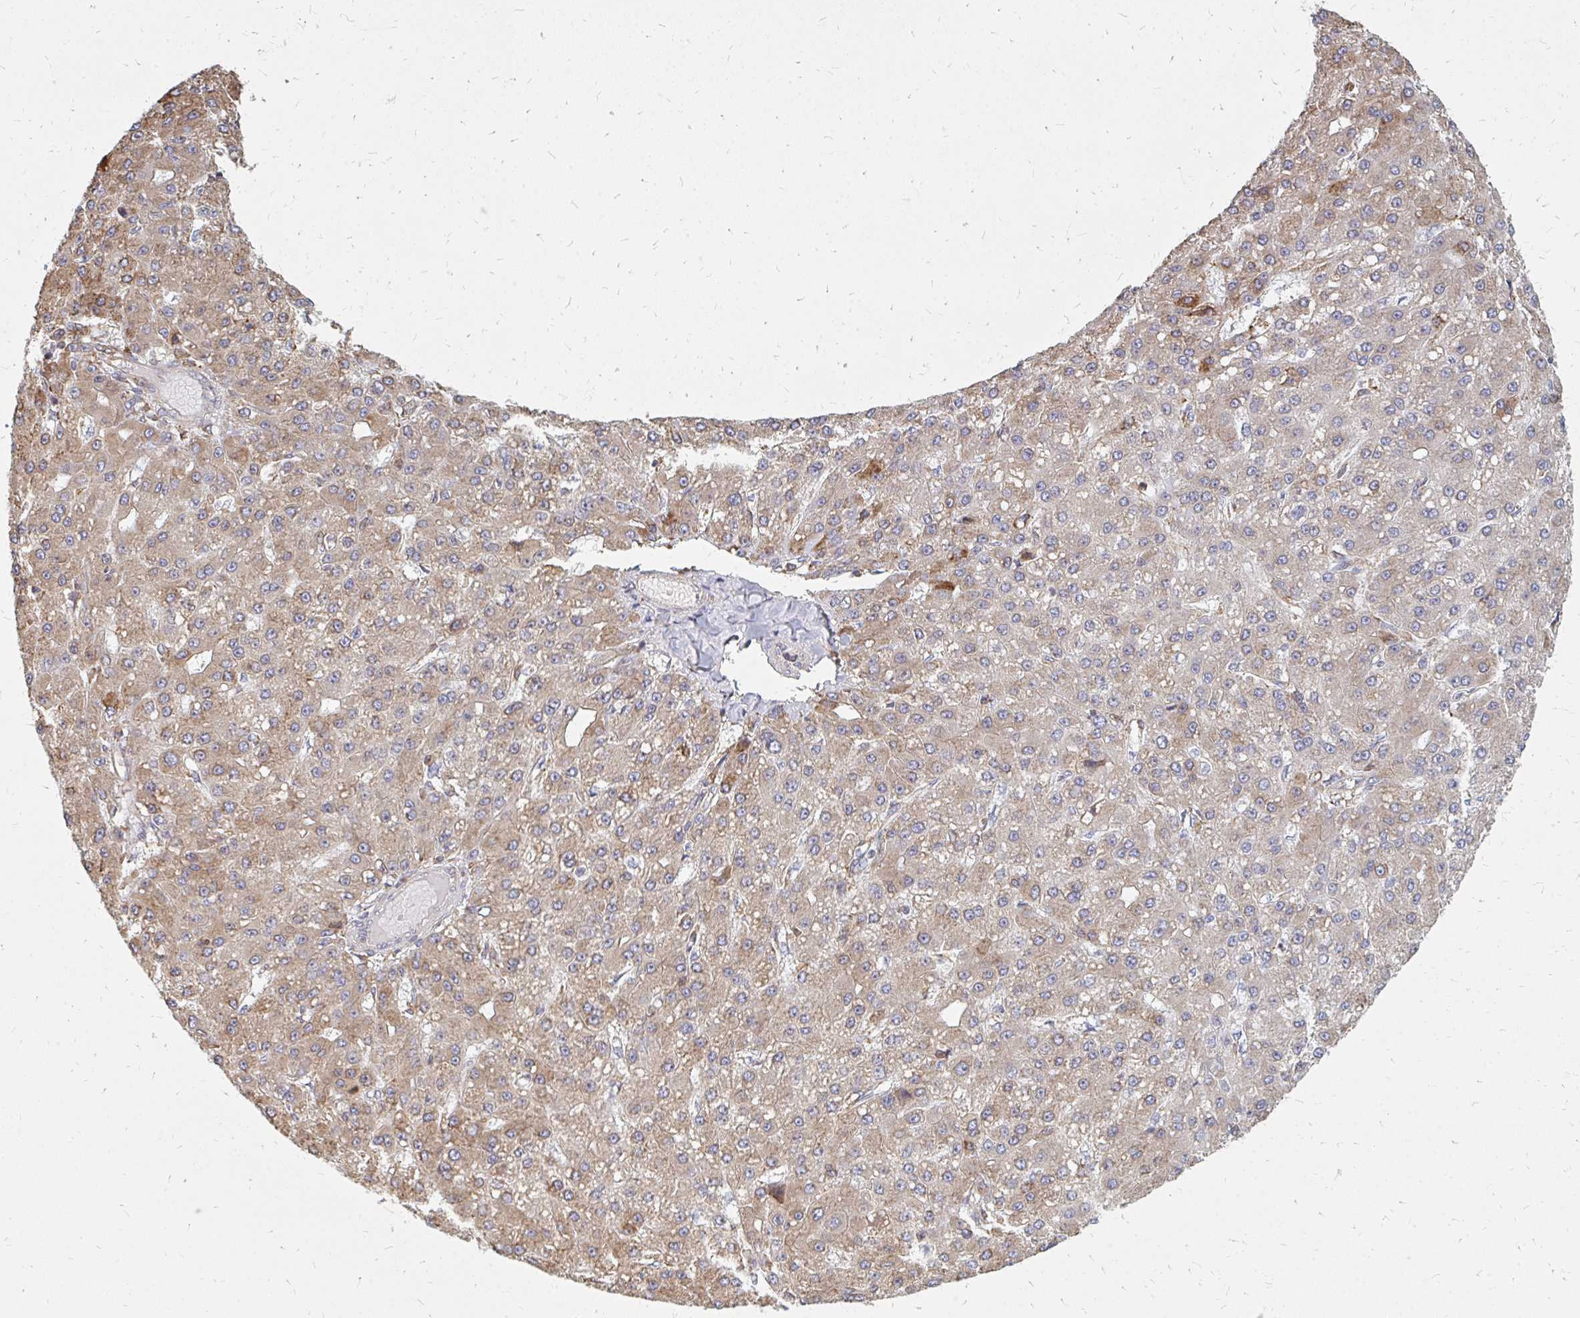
{"staining": {"intensity": "weak", "quantity": ">75%", "location": "cytoplasmic/membranous"}, "tissue": "liver cancer", "cell_type": "Tumor cells", "image_type": "cancer", "snomed": [{"axis": "morphology", "description": "Carcinoma, Hepatocellular, NOS"}, {"axis": "topography", "description": "Liver"}], "caption": "Protein staining of liver cancer tissue exhibits weak cytoplasmic/membranous expression in approximately >75% of tumor cells.", "gene": "PPP1R13L", "patient": {"sex": "male", "age": 67}}